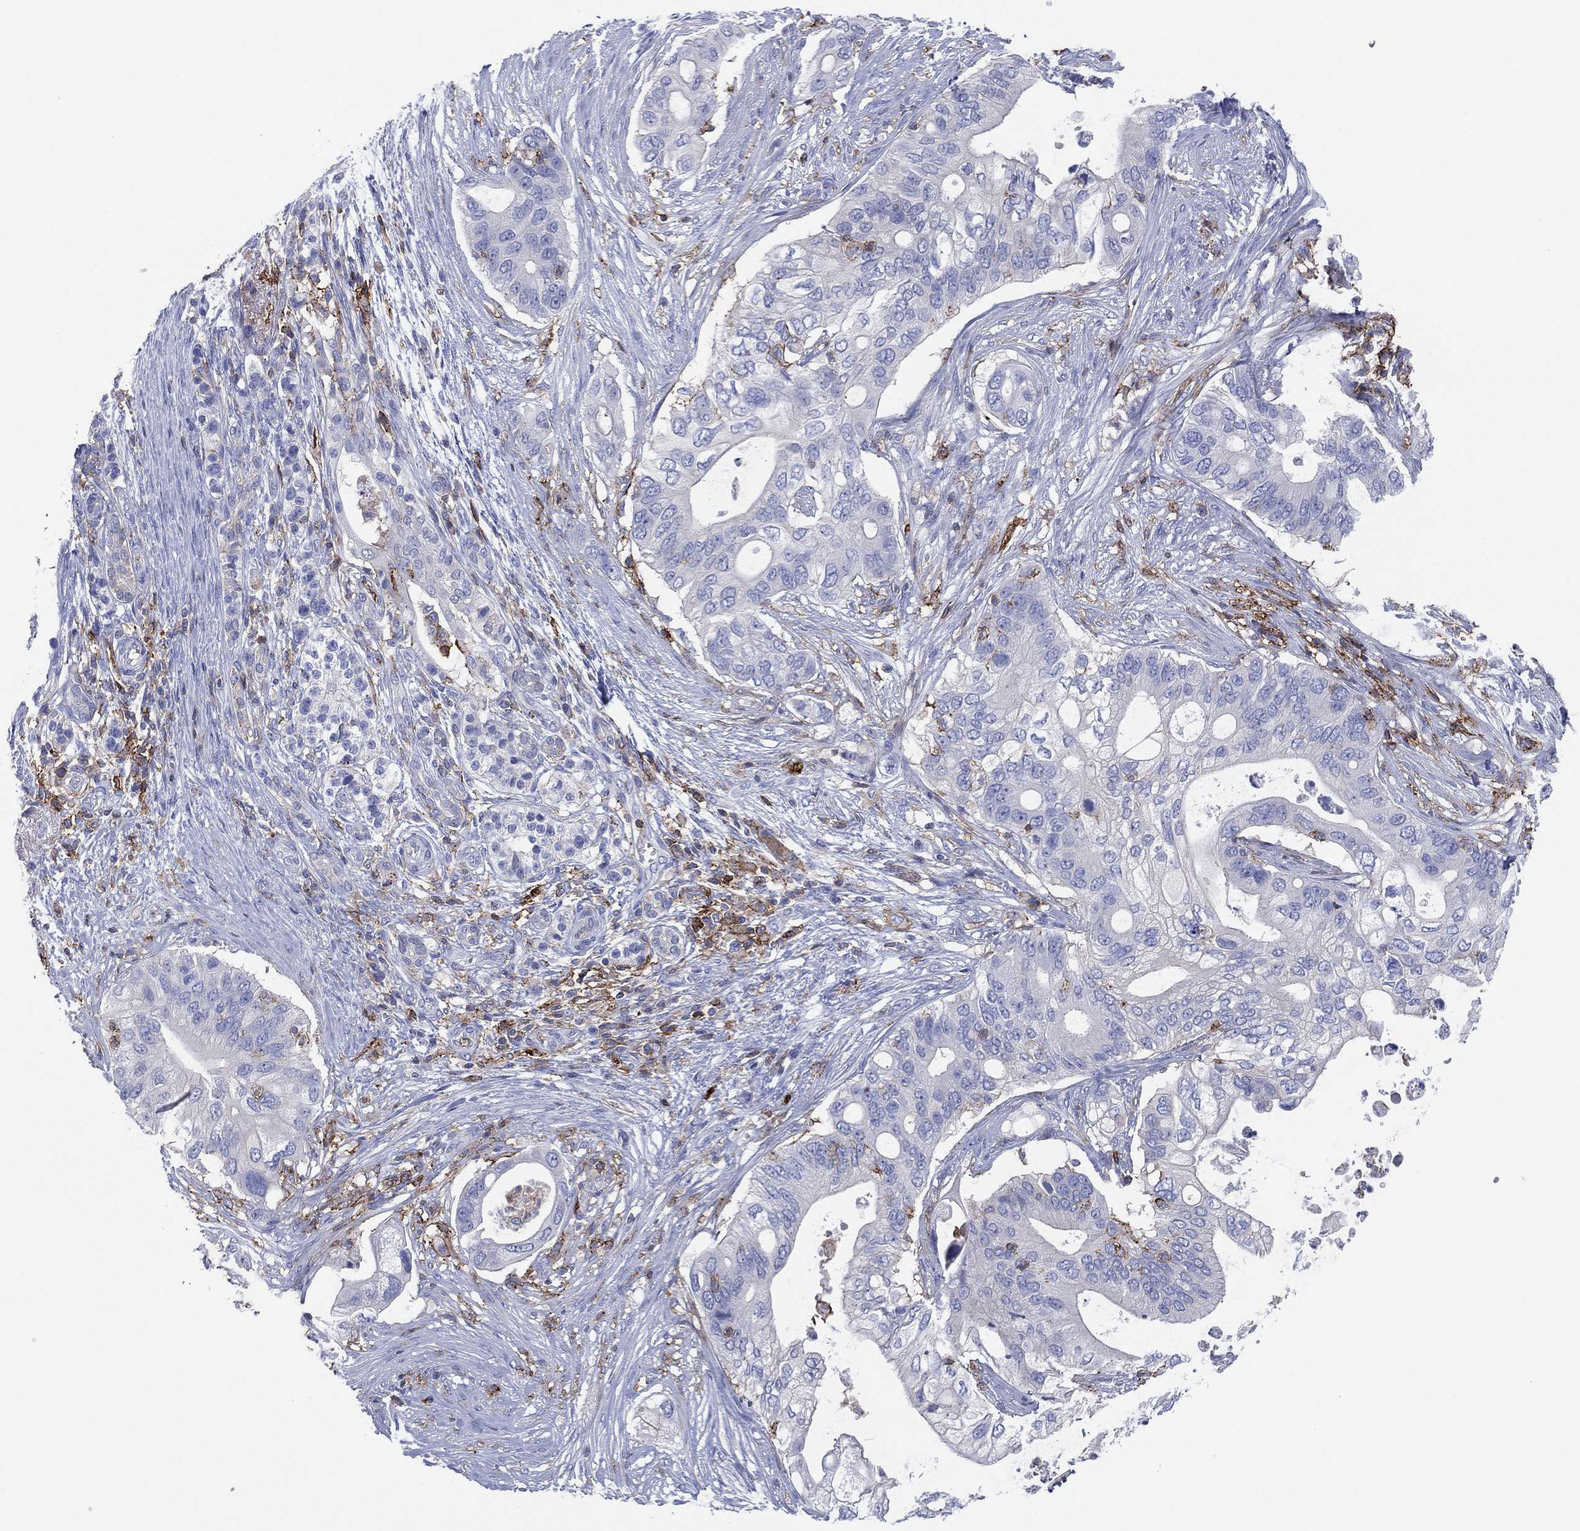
{"staining": {"intensity": "negative", "quantity": "none", "location": "none"}, "tissue": "pancreatic cancer", "cell_type": "Tumor cells", "image_type": "cancer", "snomed": [{"axis": "morphology", "description": "Adenocarcinoma, NOS"}, {"axis": "topography", "description": "Pancreas"}], "caption": "IHC photomicrograph of pancreatic cancer stained for a protein (brown), which reveals no expression in tumor cells.", "gene": "SELPLG", "patient": {"sex": "female", "age": 72}}